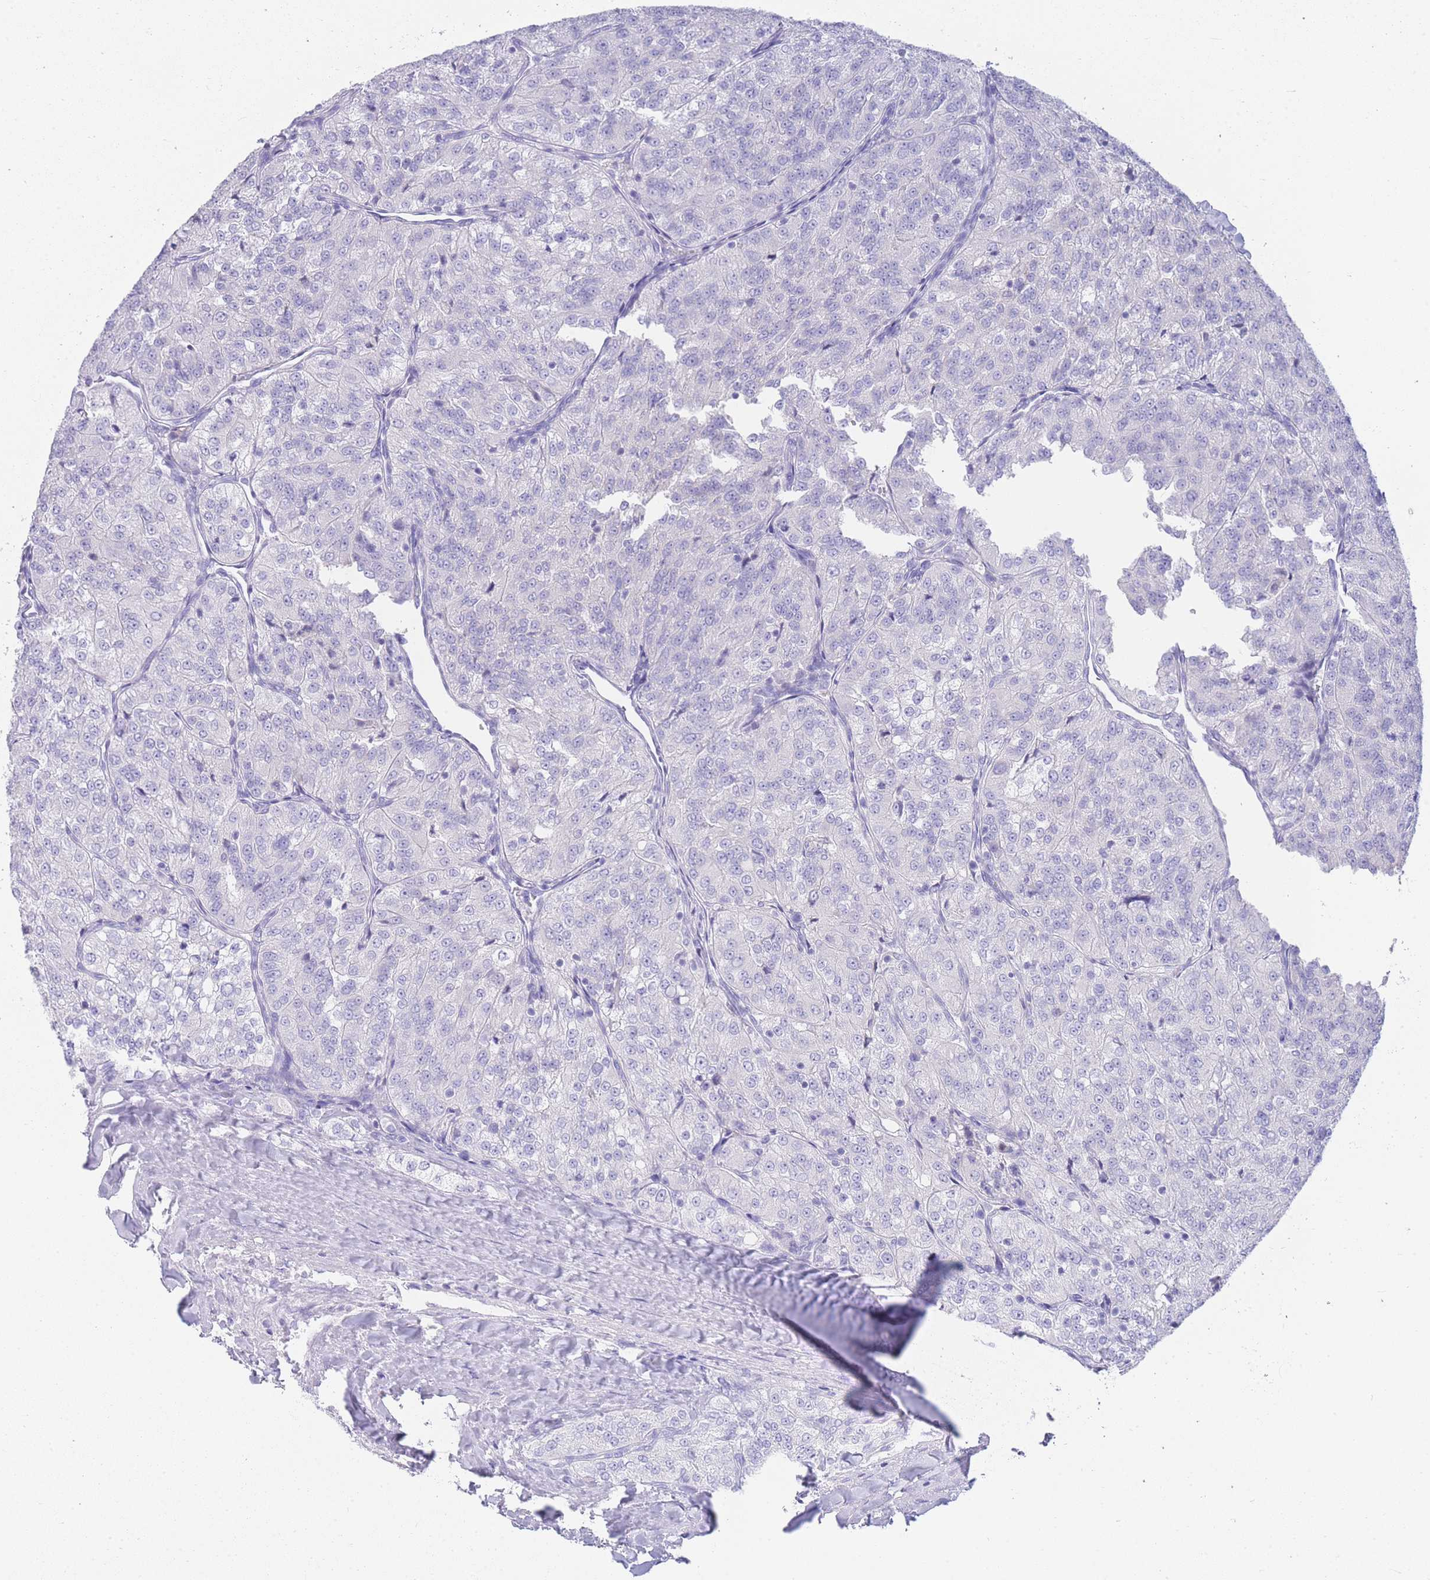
{"staining": {"intensity": "negative", "quantity": "none", "location": "none"}, "tissue": "renal cancer", "cell_type": "Tumor cells", "image_type": "cancer", "snomed": [{"axis": "morphology", "description": "Adenocarcinoma, NOS"}, {"axis": "topography", "description": "Kidney"}], "caption": "DAB immunohistochemical staining of renal adenocarcinoma exhibits no significant expression in tumor cells. Nuclei are stained in blue.", "gene": "LRRC37A", "patient": {"sex": "female", "age": 63}}